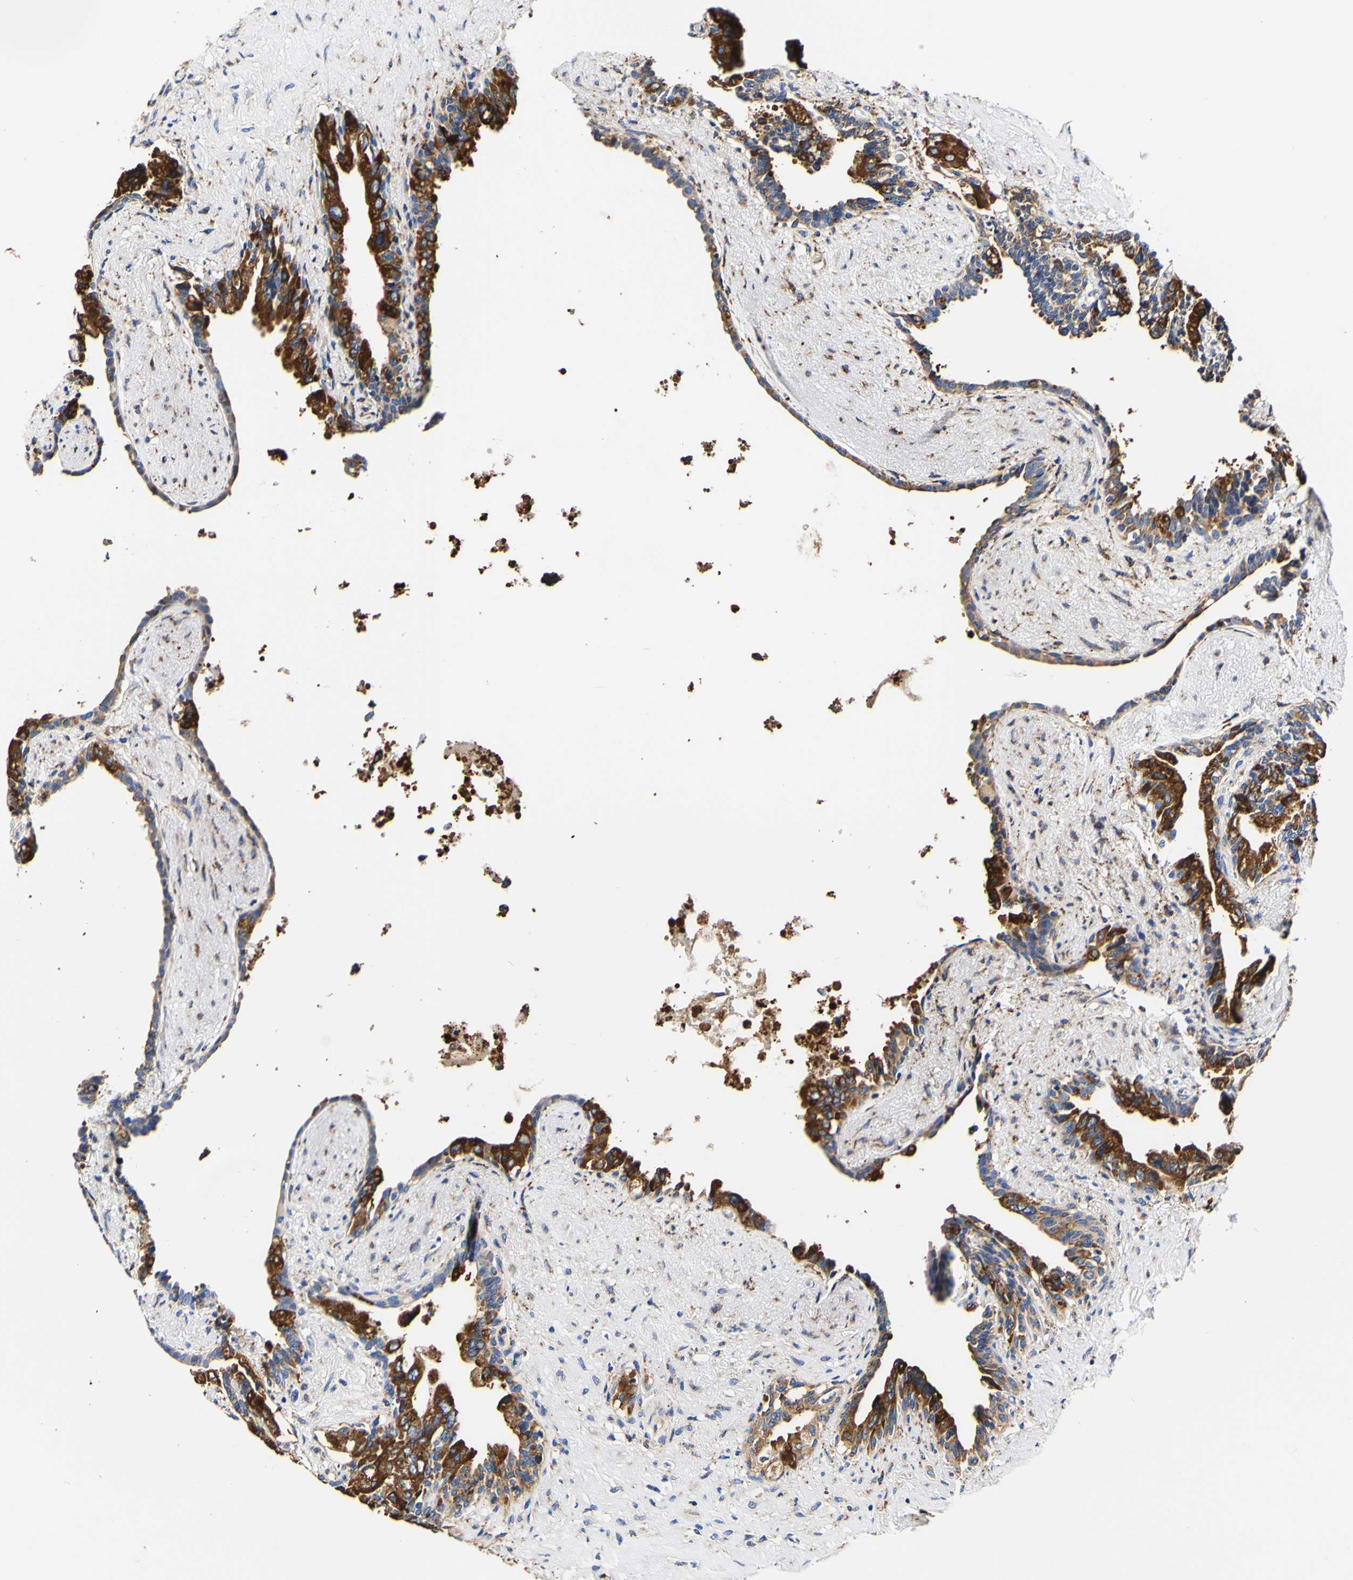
{"staining": {"intensity": "strong", "quantity": ">75%", "location": "cytoplasmic/membranous"}, "tissue": "seminal vesicle", "cell_type": "Glandular cells", "image_type": "normal", "snomed": [{"axis": "morphology", "description": "Normal tissue, NOS"}, {"axis": "topography", "description": "Seminal veicle"}], "caption": "Strong cytoplasmic/membranous protein staining is seen in approximately >75% of glandular cells in seminal vesicle.", "gene": "P4HB", "patient": {"sex": "male", "age": 63}}